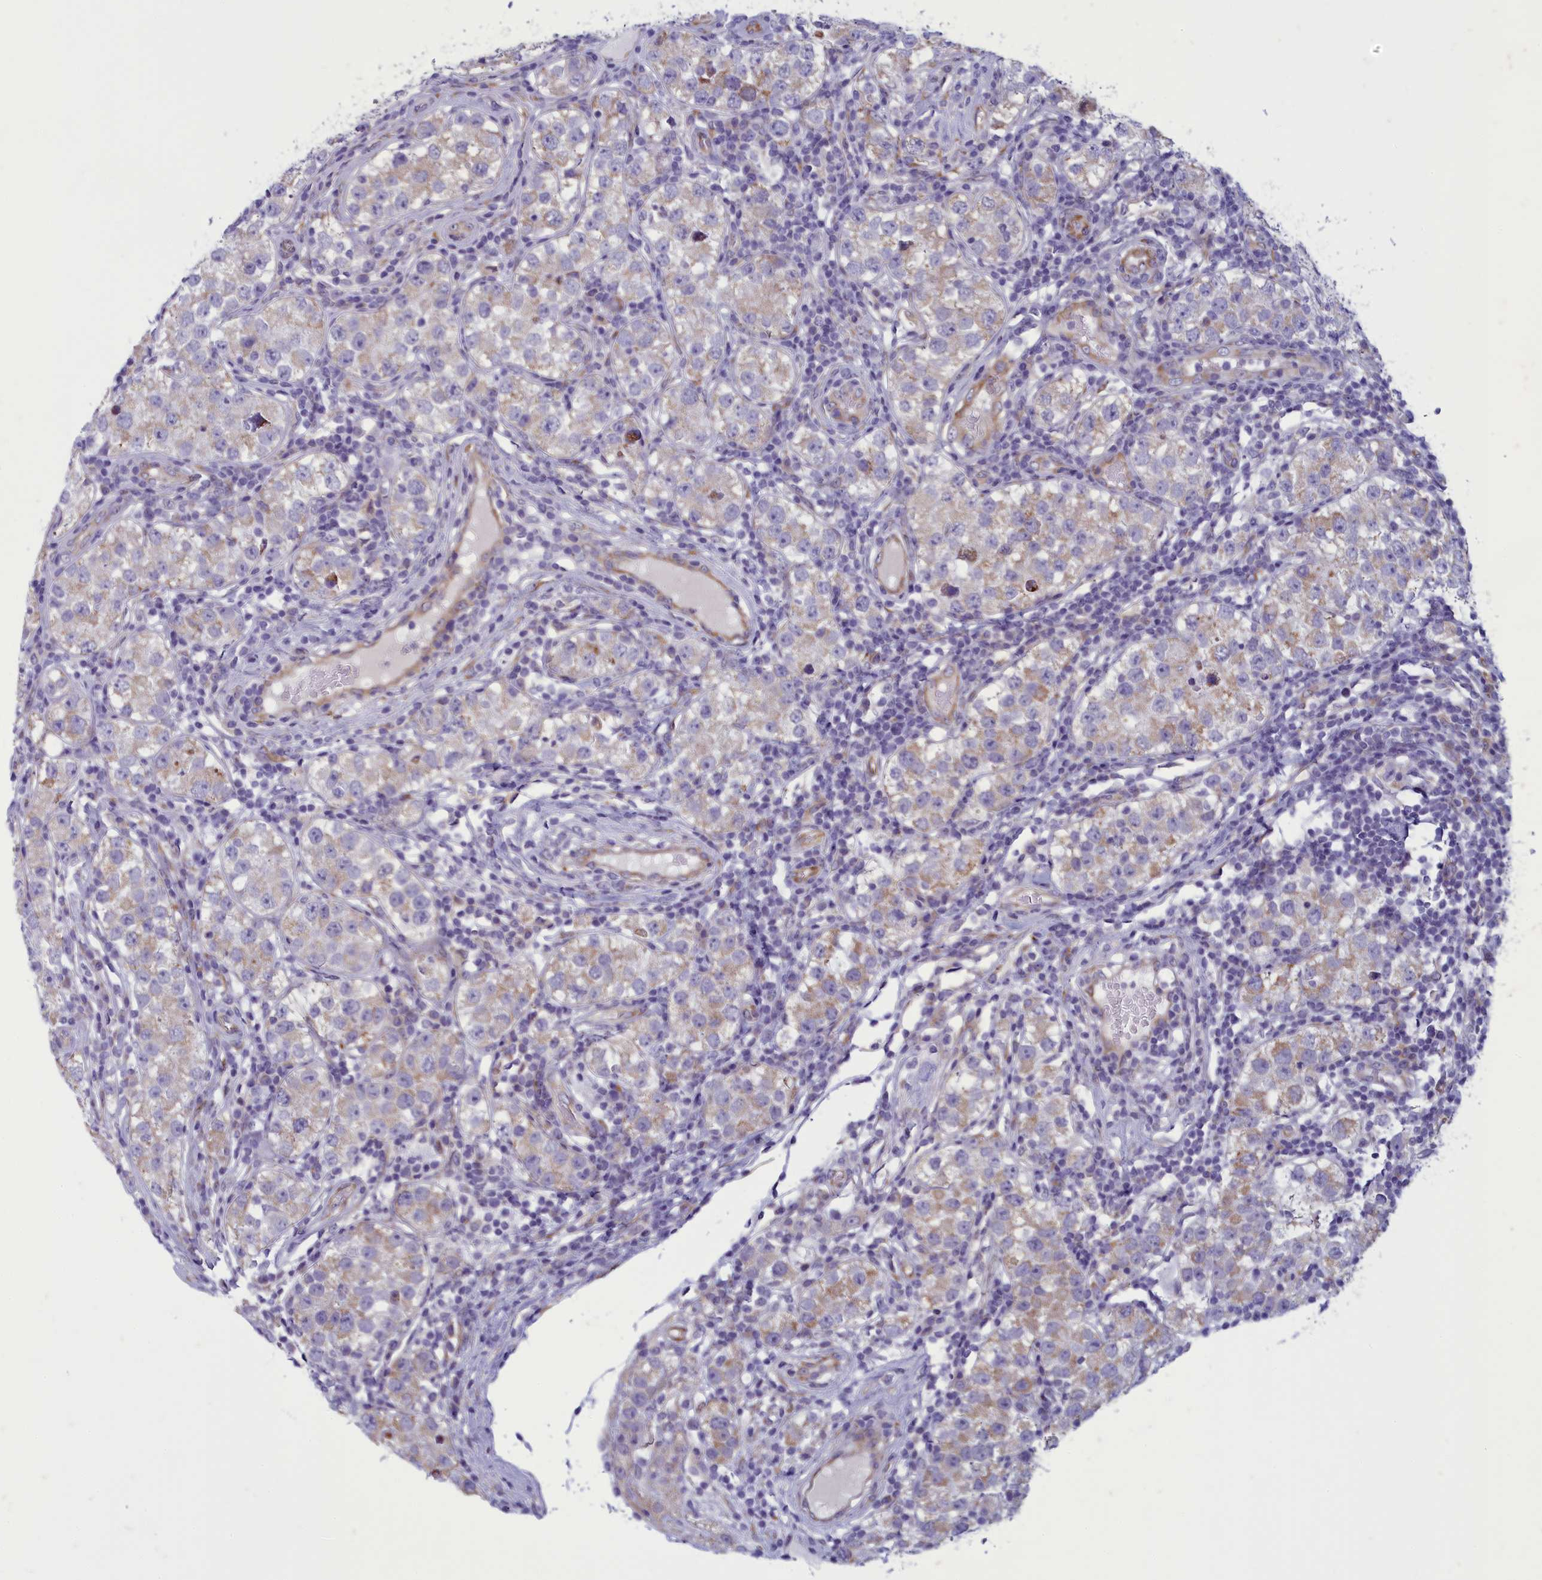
{"staining": {"intensity": "weak", "quantity": "25%-75%", "location": "cytoplasmic/membranous"}, "tissue": "testis cancer", "cell_type": "Tumor cells", "image_type": "cancer", "snomed": [{"axis": "morphology", "description": "Seminoma, NOS"}, {"axis": "topography", "description": "Testis"}], "caption": "Immunohistochemistry micrograph of neoplastic tissue: human testis seminoma stained using immunohistochemistry (IHC) reveals low levels of weak protein expression localized specifically in the cytoplasmic/membranous of tumor cells, appearing as a cytoplasmic/membranous brown color.", "gene": "CENATAC", "patient": {"sex": "male", "age": 34}}